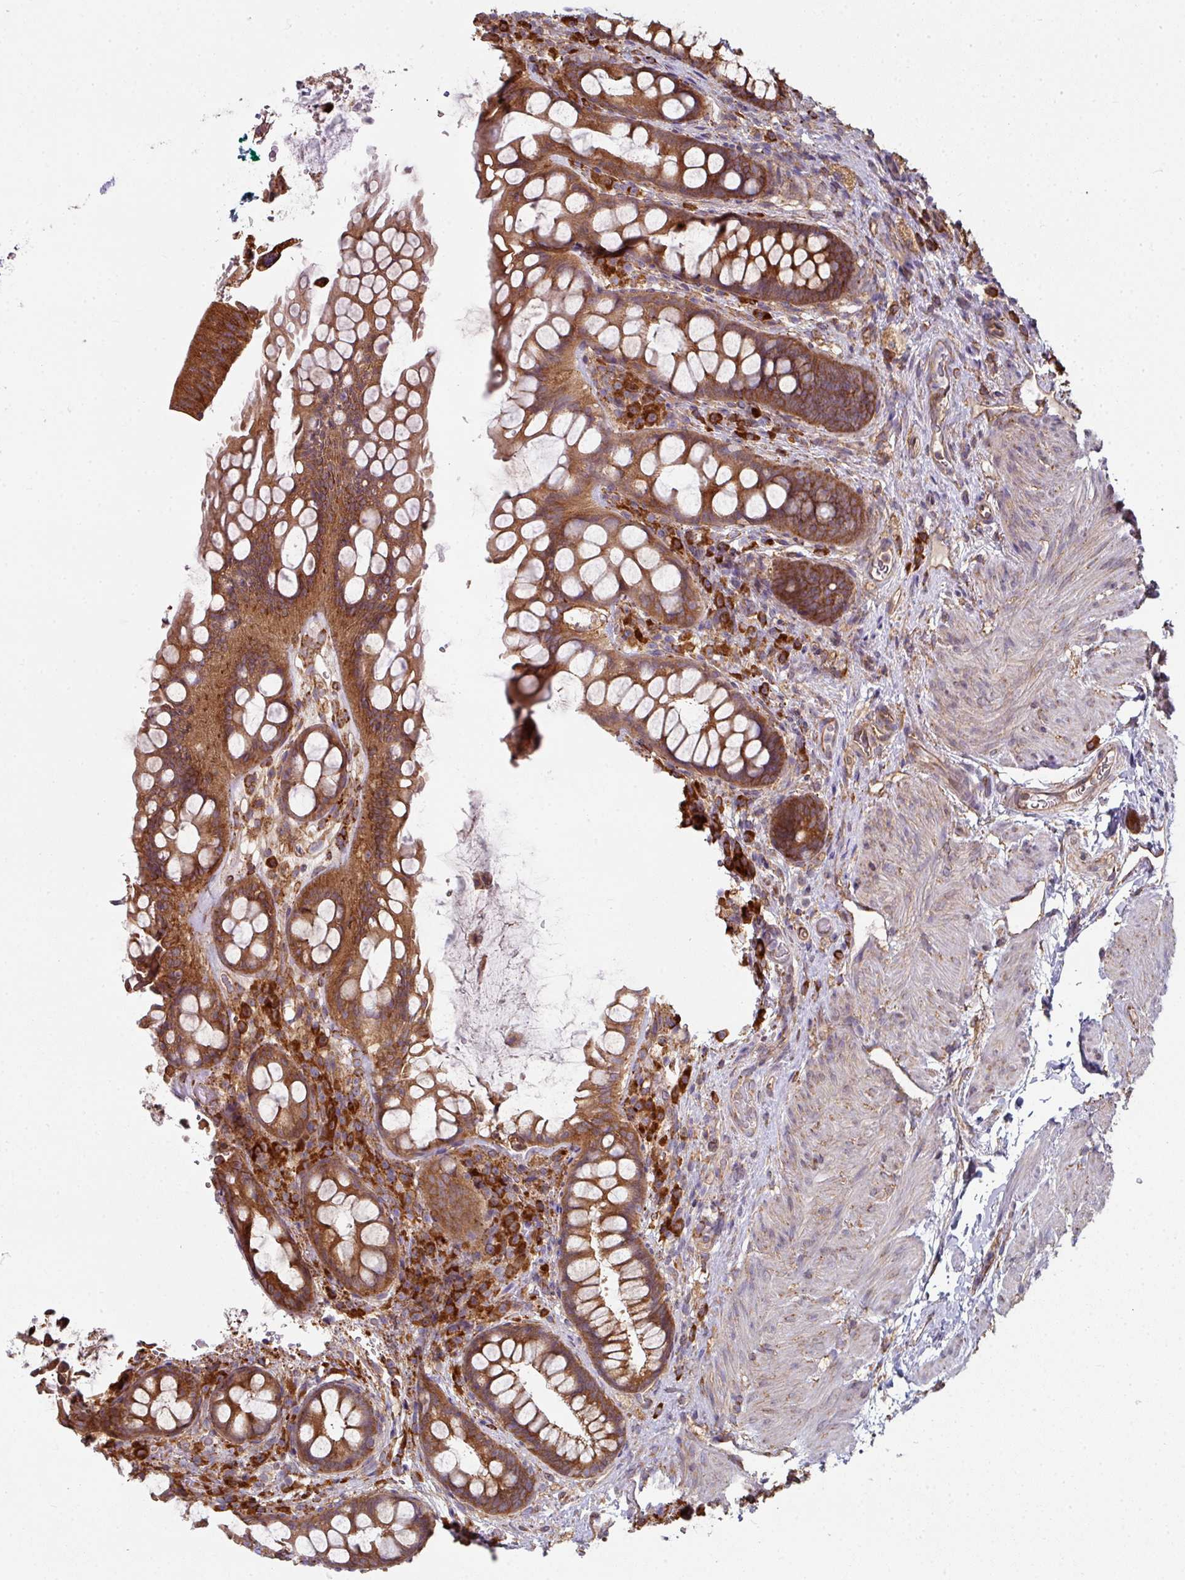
{"staining": {"intensity": "moderate", "quantity": ">75%", "location": "cytoplasmic/membranous"}, "tissue": "rectum", "cell_type": "Glandular cells", "image_type": "normal", "snomed": [{"axis": "morphology", "description": "Normal tissue, NOS"}, {"axis": "topography", "description": "Rectum"}, {"axis": "topography", "description": "Peripheral nerve tissue"}], "caption": "Protein staining displays moderate cytoplasmic/membranous staining in approximately >75% of glandular cells in benign rectum. The staining is performed using DAB (3,3'-diaminobenzidine) brown chromogen to label protein expression. The nuclei are counter-stained blue using hematoxylin.", "gene": "FAT4", "patient": {"sex": "female", "age": 69}}